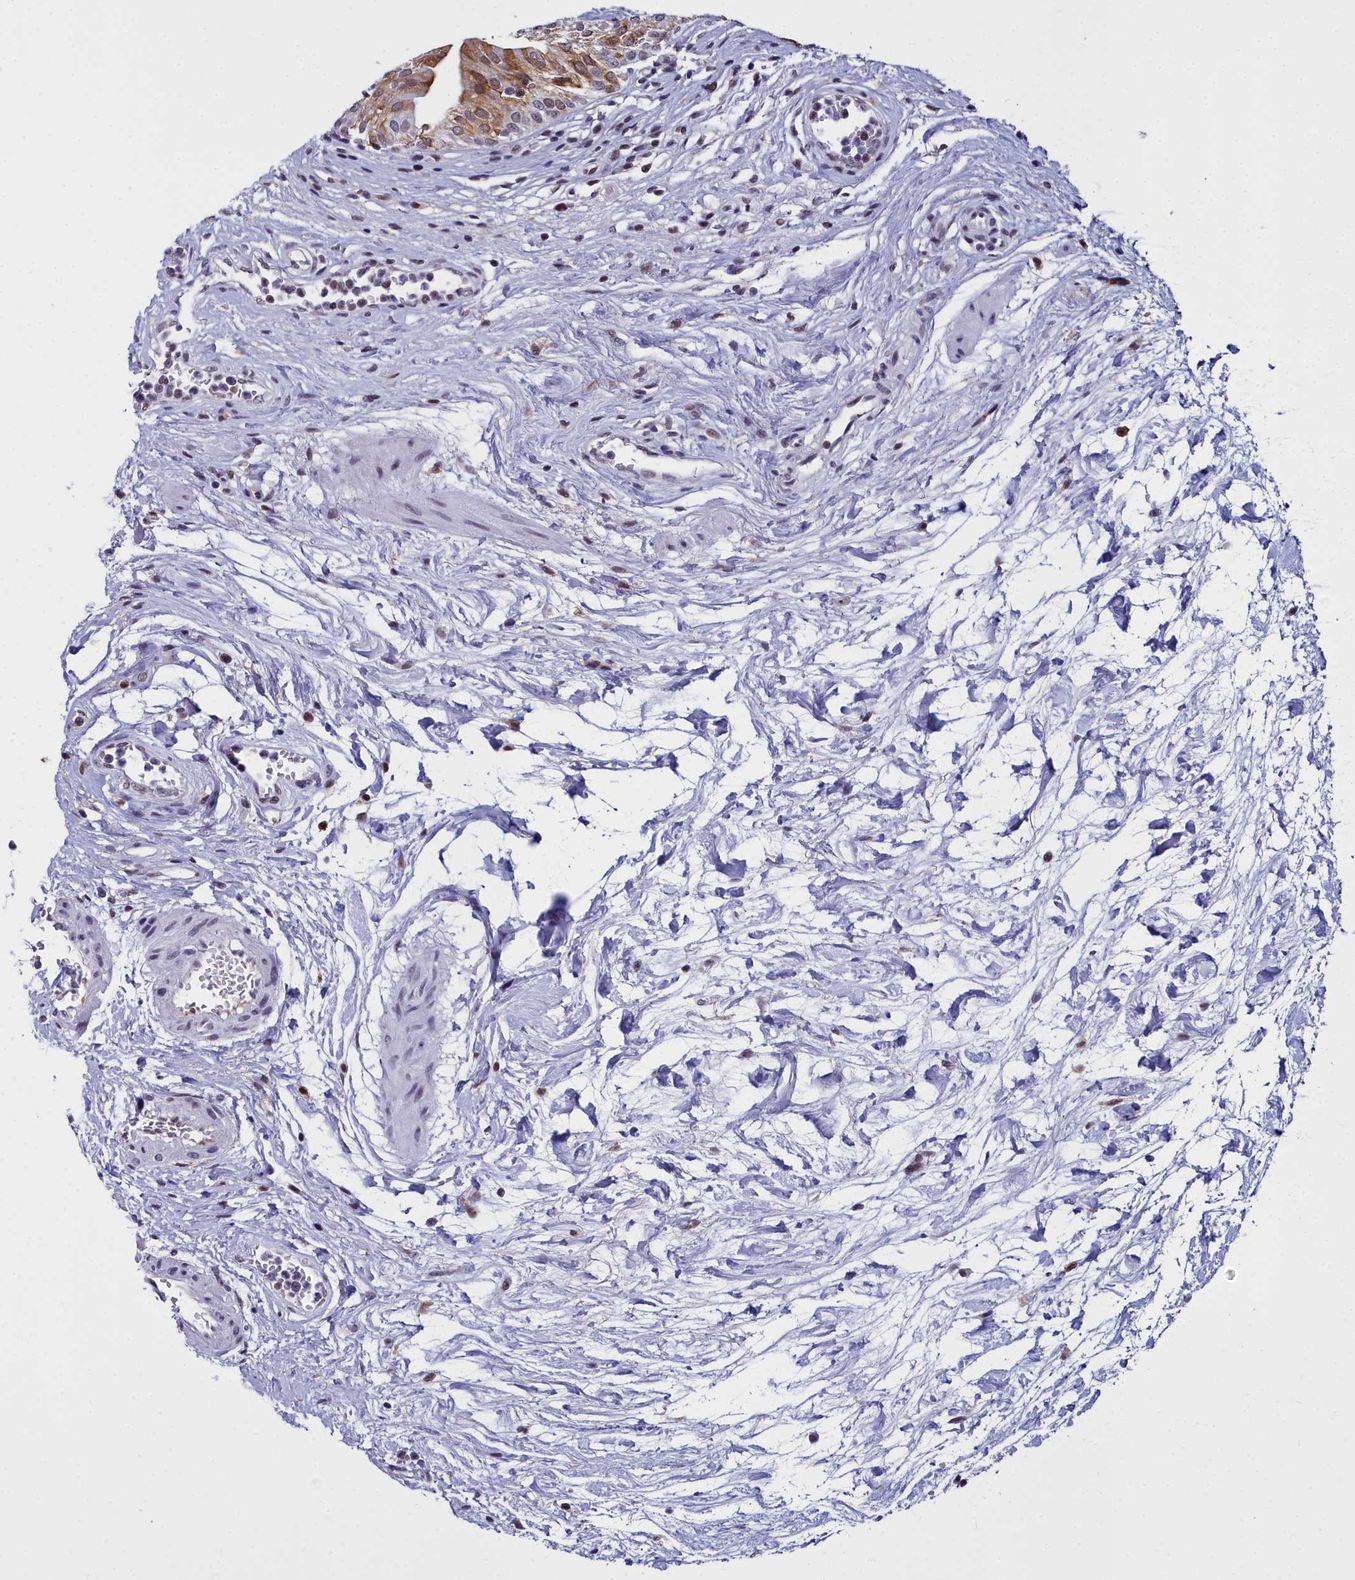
{"staining": {"intensity": "moderate", "quantity": "<25%", "location": "cytoplasmic/membranous,nuclear"}, "tissue": "urinary bladder", "cell_type": "Urothelial cells", "image_type": "normal", "snomed": [{"axis": "morphology", "description": "Normal tissue, NOS"}, {"axis": "morphology", "description": "Inflammation, NOS"}, {"axis": "topography", "description": "Urinary bladder"}], "caption": "The photomicrograph exhibits staining of benign urinary bladder, revealing moderate cytoplasmic/membranous,nuclear protein positivity (brown color) within urothelial cells.", "gene": "CCDC97", "patient": {"sex": "male", "age": 63}}